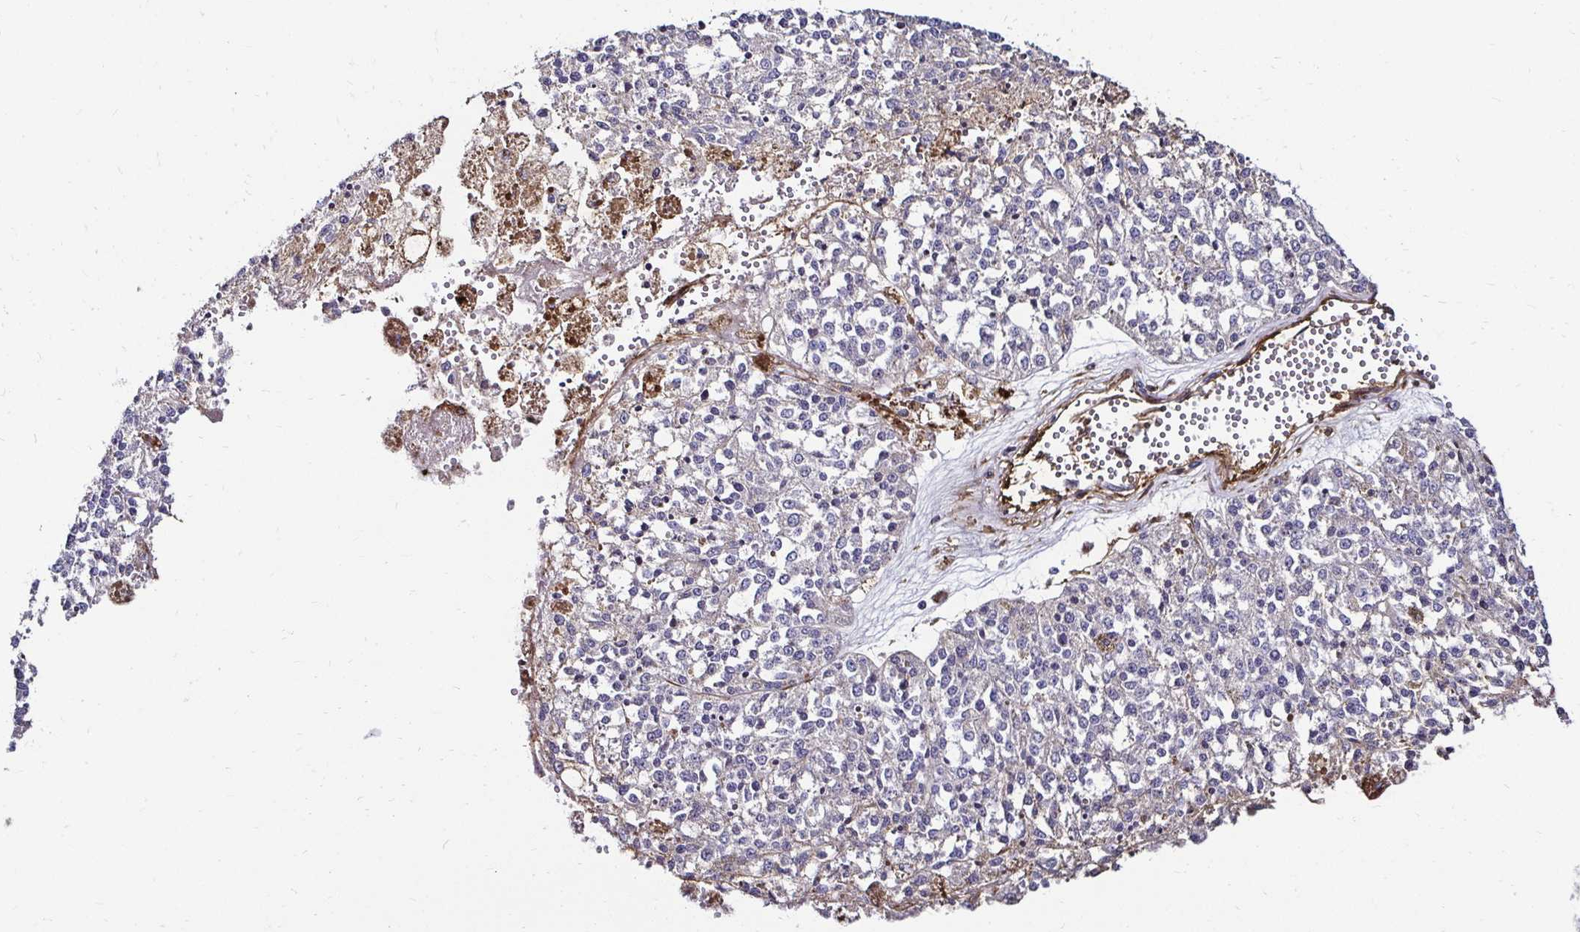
{"staining": {"intensity": "negative", "quantity": "none", "location": "none"}, "tissue": "melanoma", "cell_type": "Tumor cells", "image_type": "cancer", "snomed": [{"axis": "morphology", "description": "Malignant melanoma, Metastatic site"}, {"axis": "topography", "description": "Lymph node"}], "caption": "Melanoma stained for a protein using immunohistochemistry displays no positivity tumor cells.", "gene": "ITGB1", "patient": {"sex": "female", "age": 64}}